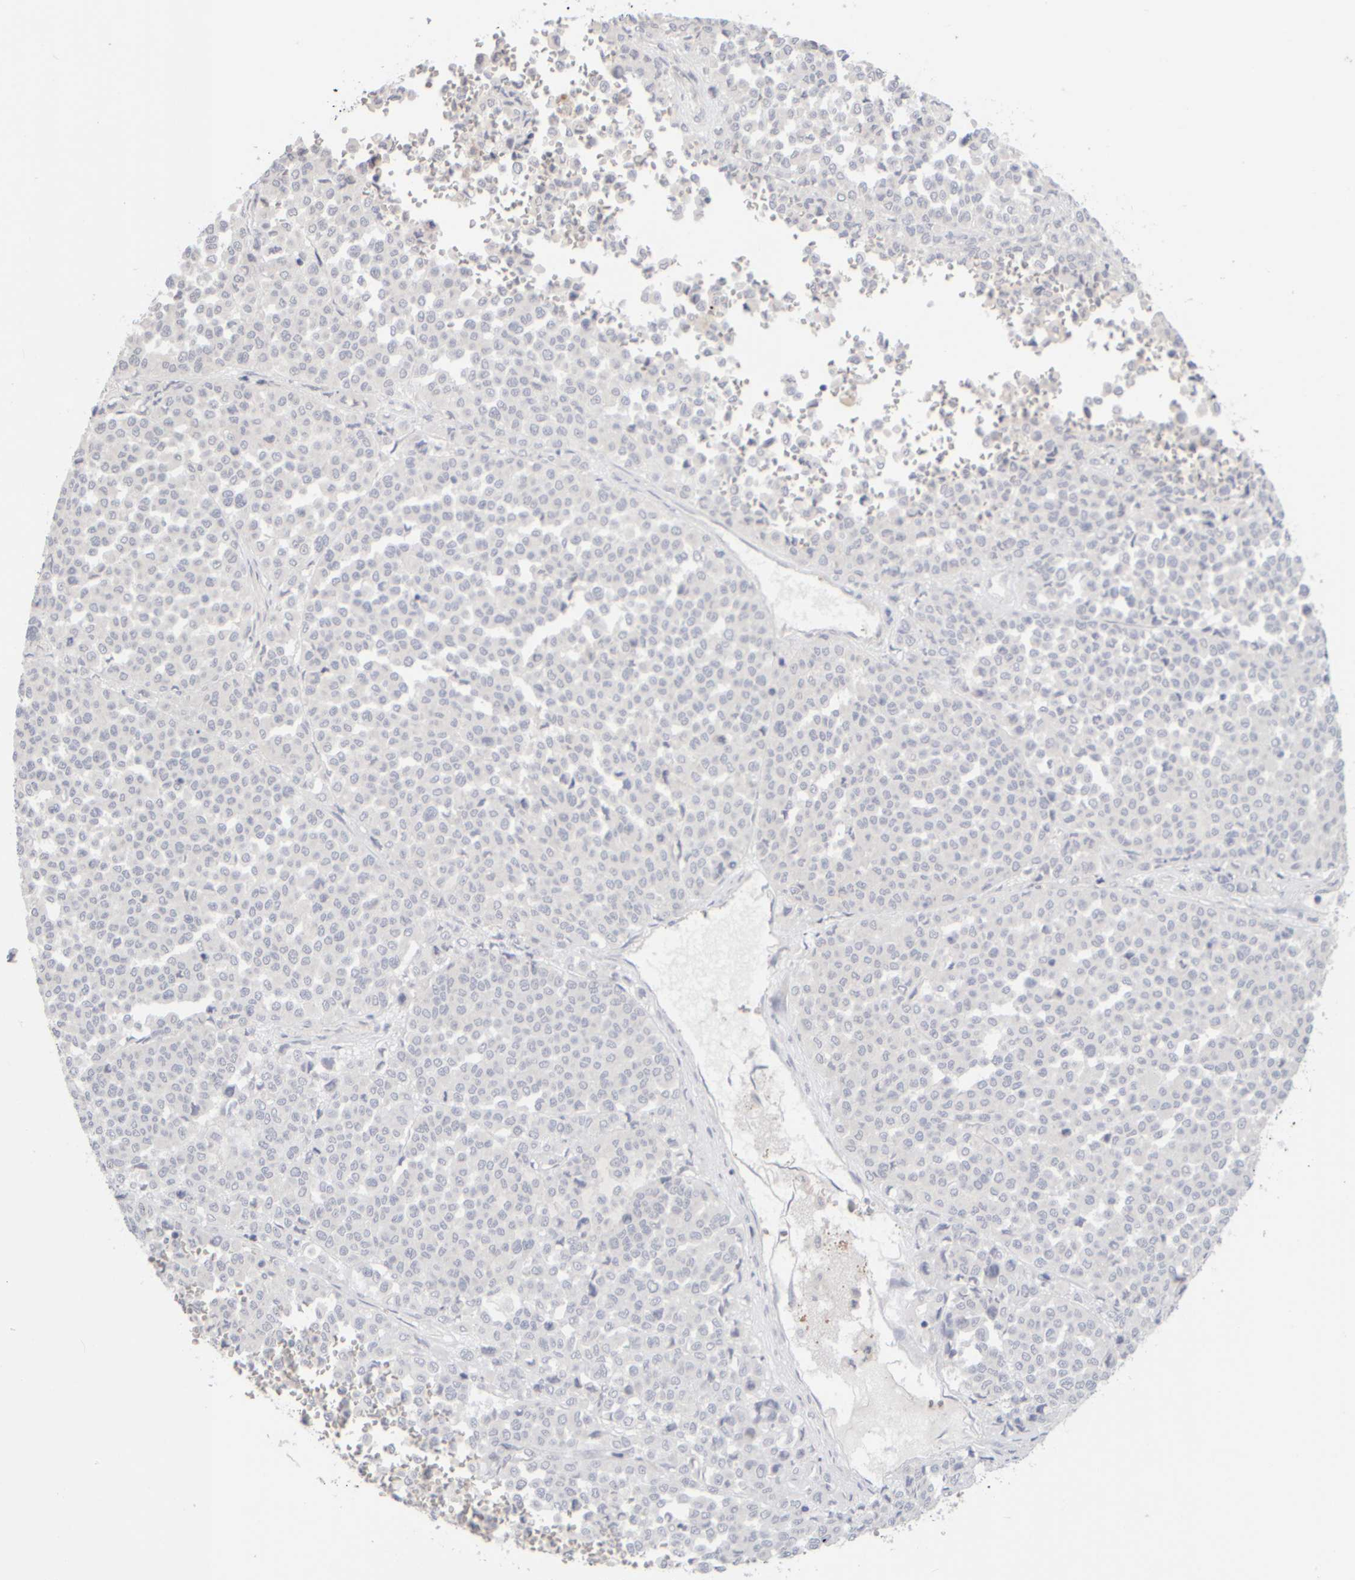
{"staining": {"intensity": "negative", "quantity": "none", "location": "none"}, "tissue": "melanoma", "cell_type": "Tumor cells", "image_type": "cancer", "snomed": [{"axis": "morphology", "description": "Malignant melanoma, Metastatic site"}, {"axis": "topography", "description": "Pancreas"}], "caption": "High power microscopy micrograph of an immunohistochemistry (IHC) micrograph of malignant melanoma (metastatic site), revealing no significant expression in tumor cells. Nuclei are stained in blue.", "gene": "GOPC", "patient": {"sex": "female", "age": 30}}